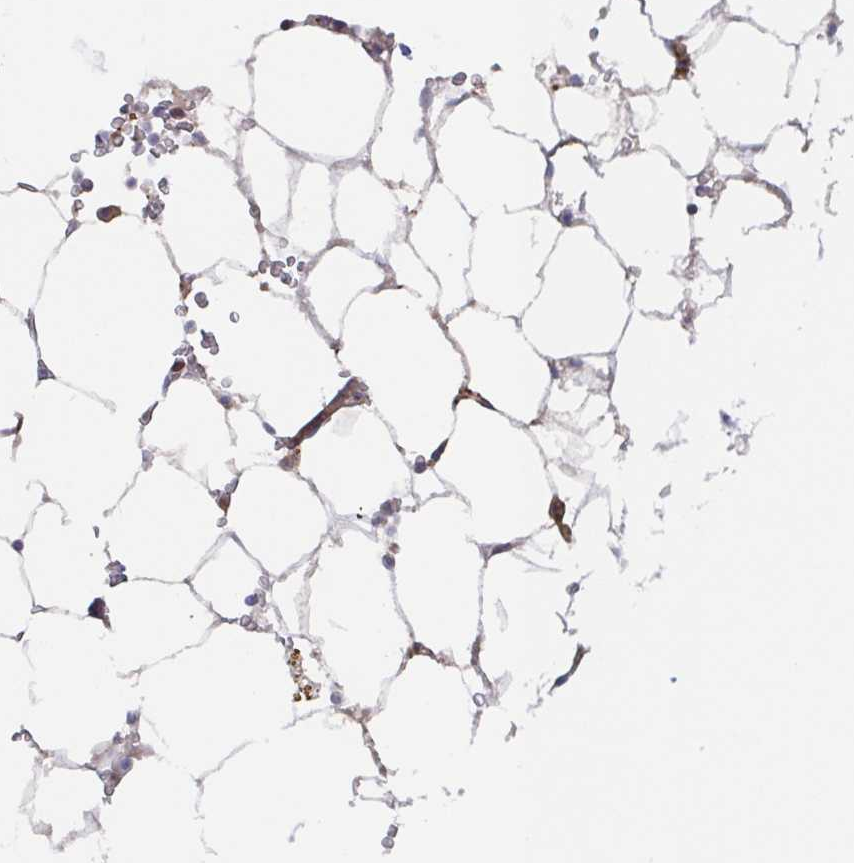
{"staining": {"intensity": "strong", "quantity": "<25%", "location": "cytoplasmic/membranous"}, "tissue": "bone marrow", "cell_type": "Hematopoietic cells", "image_type": "normal", "snomed": [{"axis": "morphology", "description": "Normal tissue, NOS"}, {"axis": "topography", "description": "Bone marrow"}], "caption": "Protein expression analysis of benign bone marrow exhibits strong cytoplasmic/membranous staining in approximately <25% of hematopoietic cells. (IHC, brightfield microscopy, high magnification).", "gene": "AGFG2", "patient": {"sex": "male", "age": 64}}